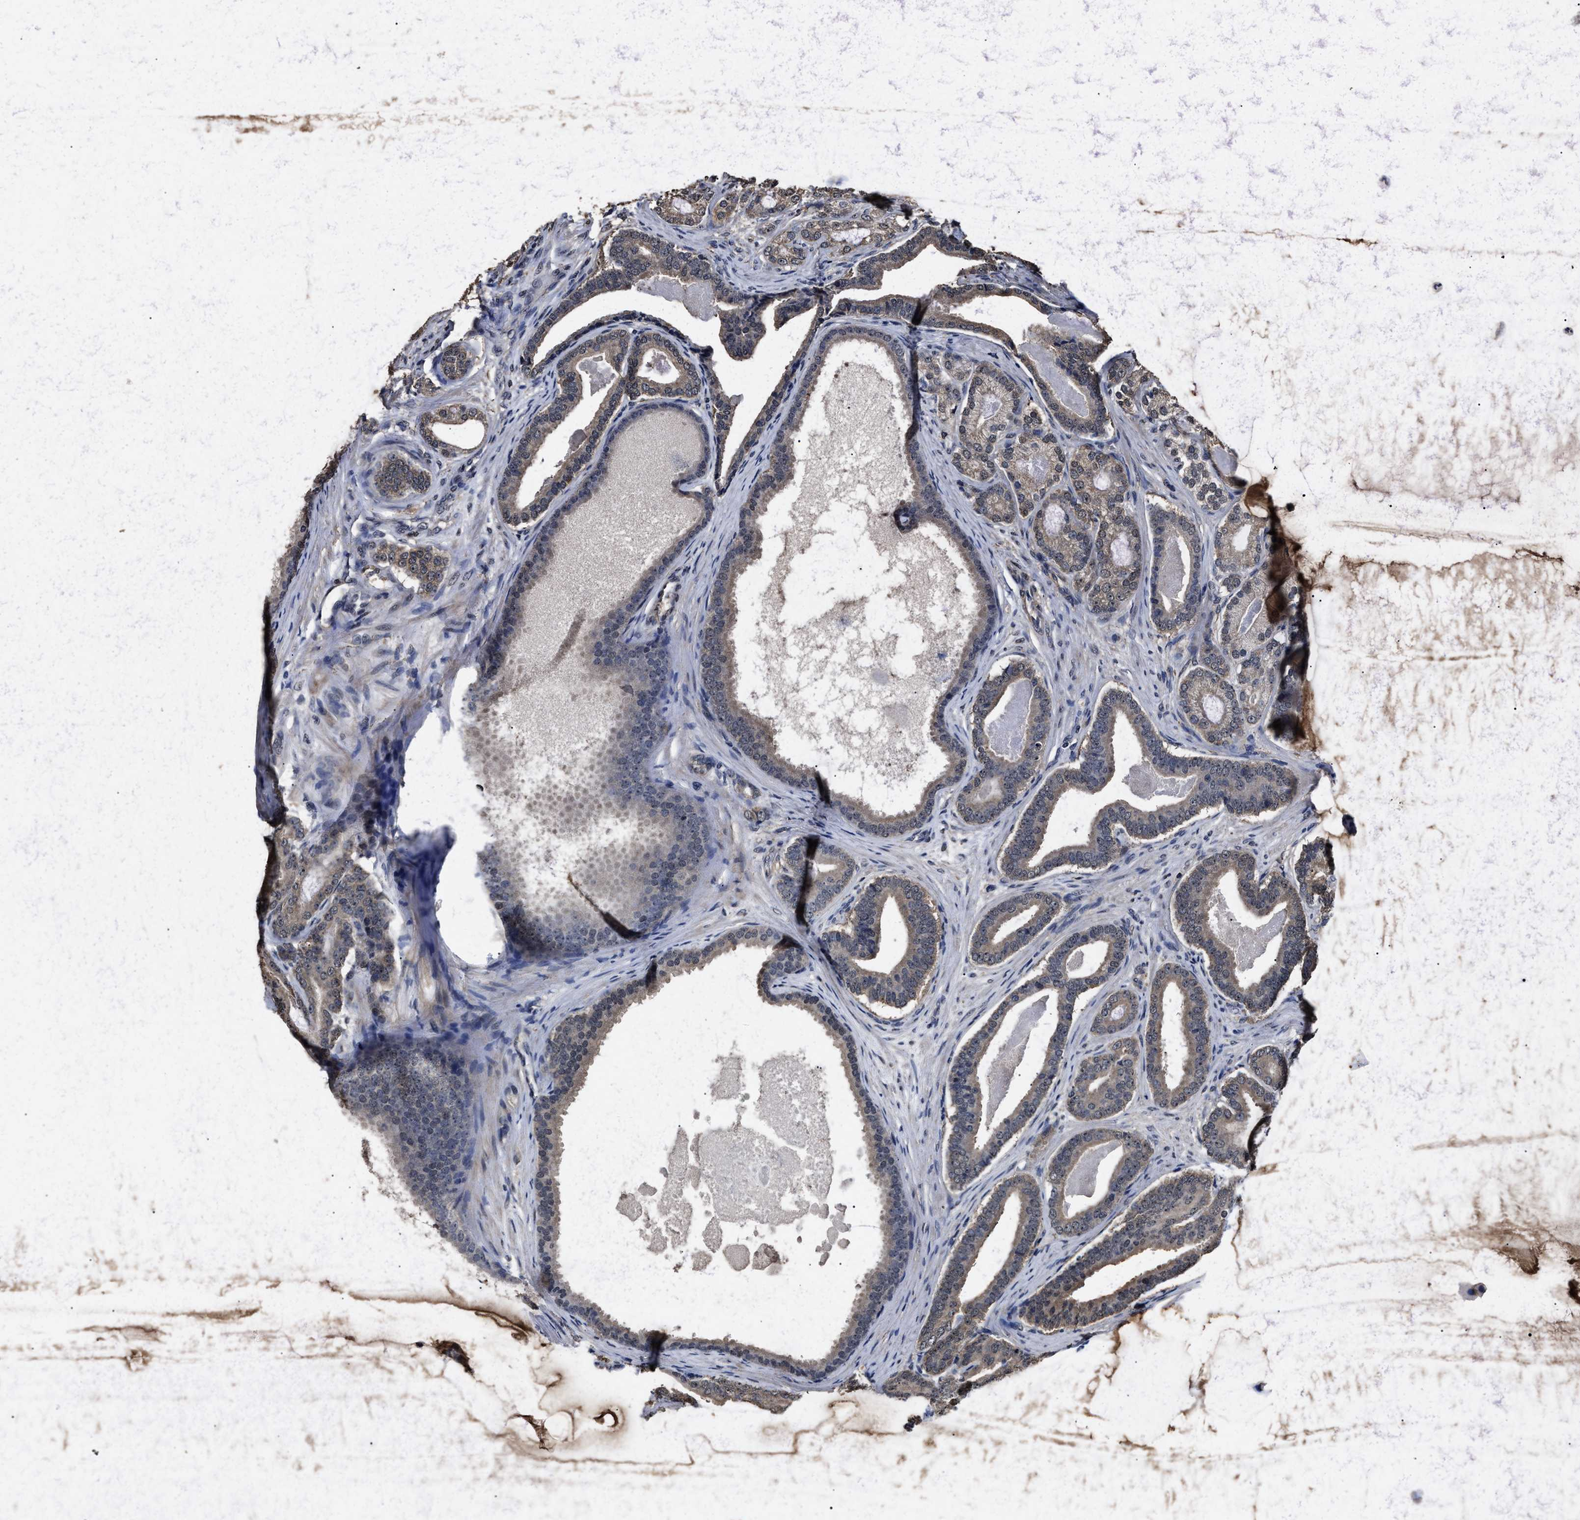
{"staining": {"intensity": "weak", "quantity": "25%-75%", "location": "cytoplasmic/membranous"}, "tissue": "prostate cancer", "cell_type": "Tumor cells", "image_type": "cancer", "snomed": [{"axis": "morphology", "description": "Adenocarcinoma, High grade"}, {"axis": "topography", "description": "Prostate"}], "caption": "Adenocarcinoma (high-grade) (prostate) stained for a protein exhibits weak cytoplasmic/membranous positivity in tumor cells. (Brightfield microscopy of DAB IHC at high magnification).", "gene": "RSBN1L", "patient": {"sex": "male", "age": 60}}